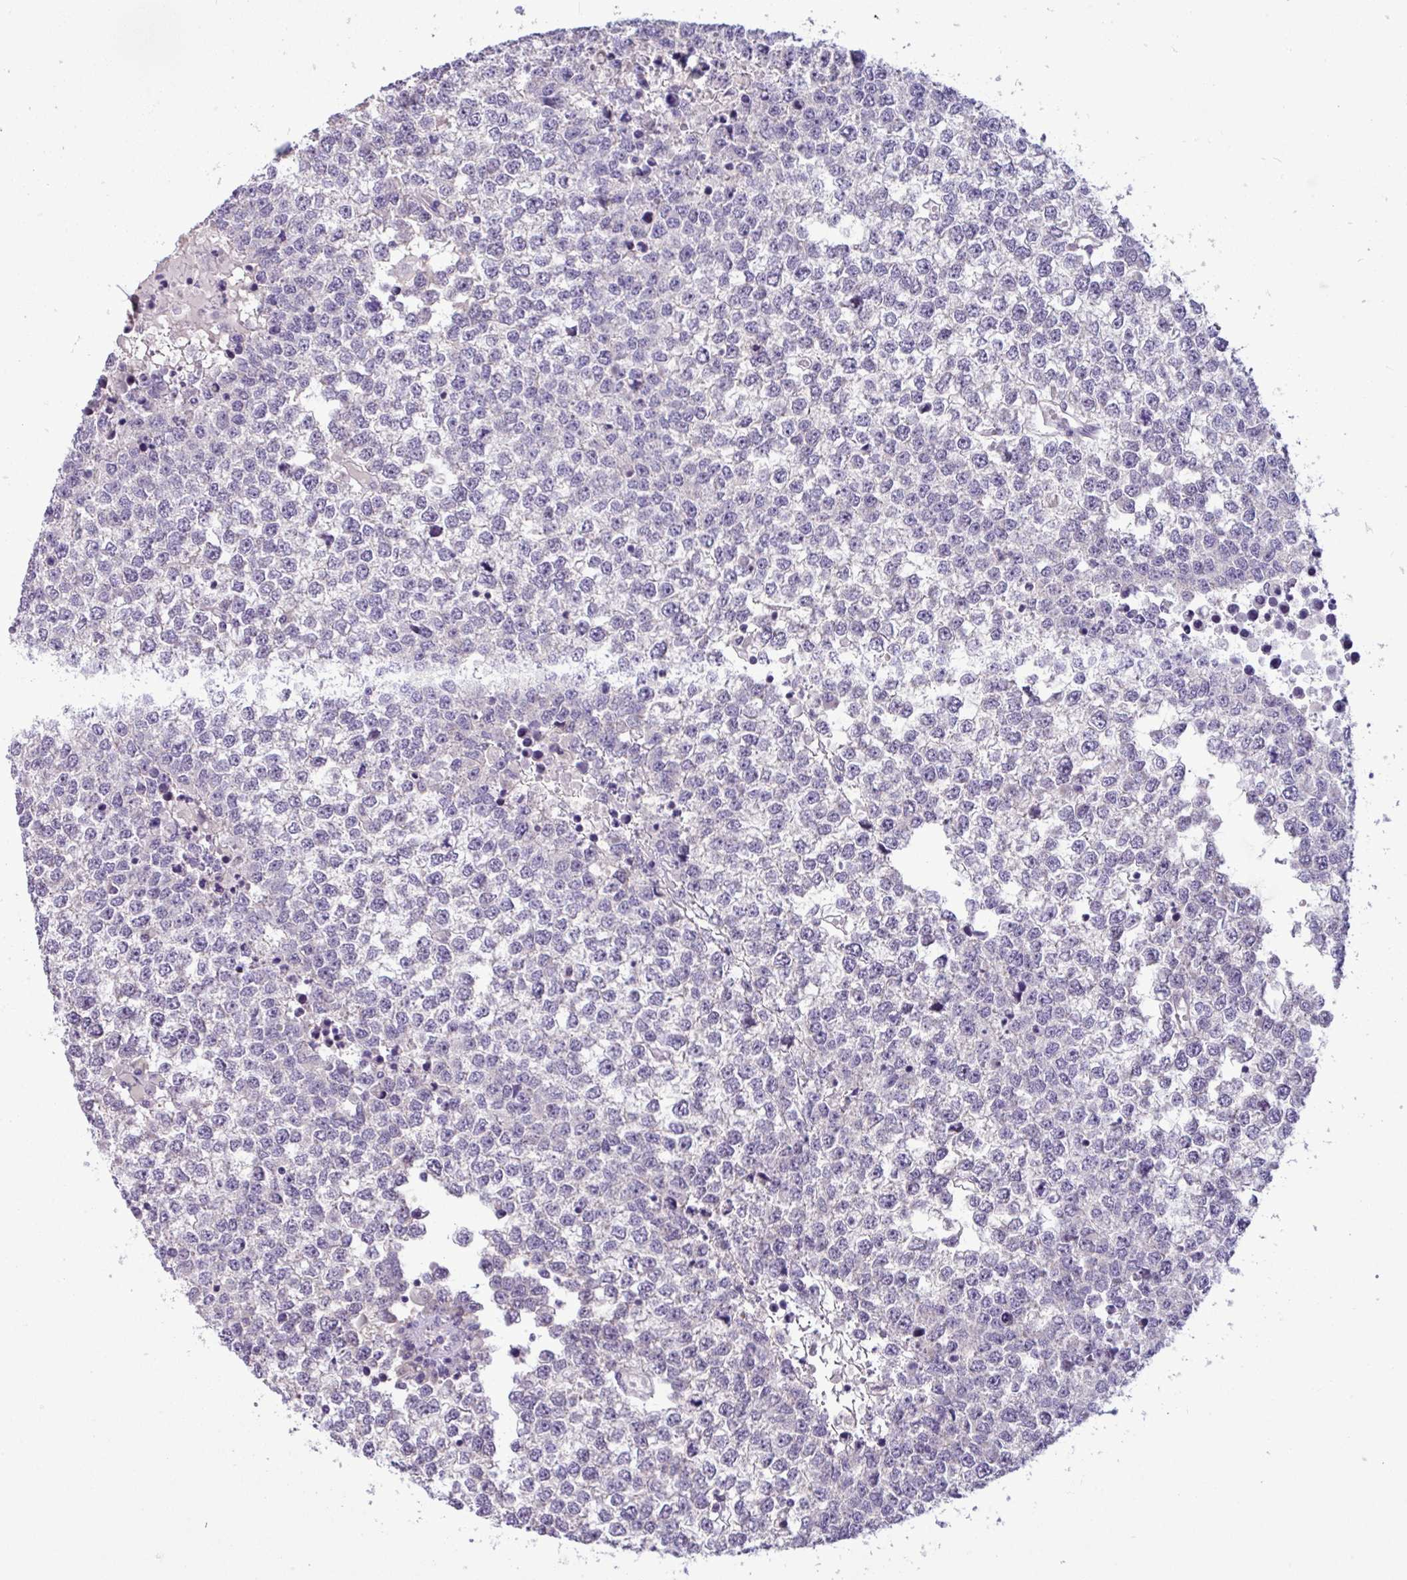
{"staining": {"intensity": "negative", "quantity": "none", "location": "none"}, "tissue": "testis cancer", "cell_type": "Tumor cells", "image_type": "cancer", "snomed": [{"axis": "morphology", "description": "Seminoma, NOS"}, {"axis": "topography", "description": "Testis"}], "caption": "This is an immunohistochemistry histopathology image of human testis cancer. There is no expression in tumor cells.", "gene": "PNLDC1", "patient": {"sex": "male", "age": 65}}